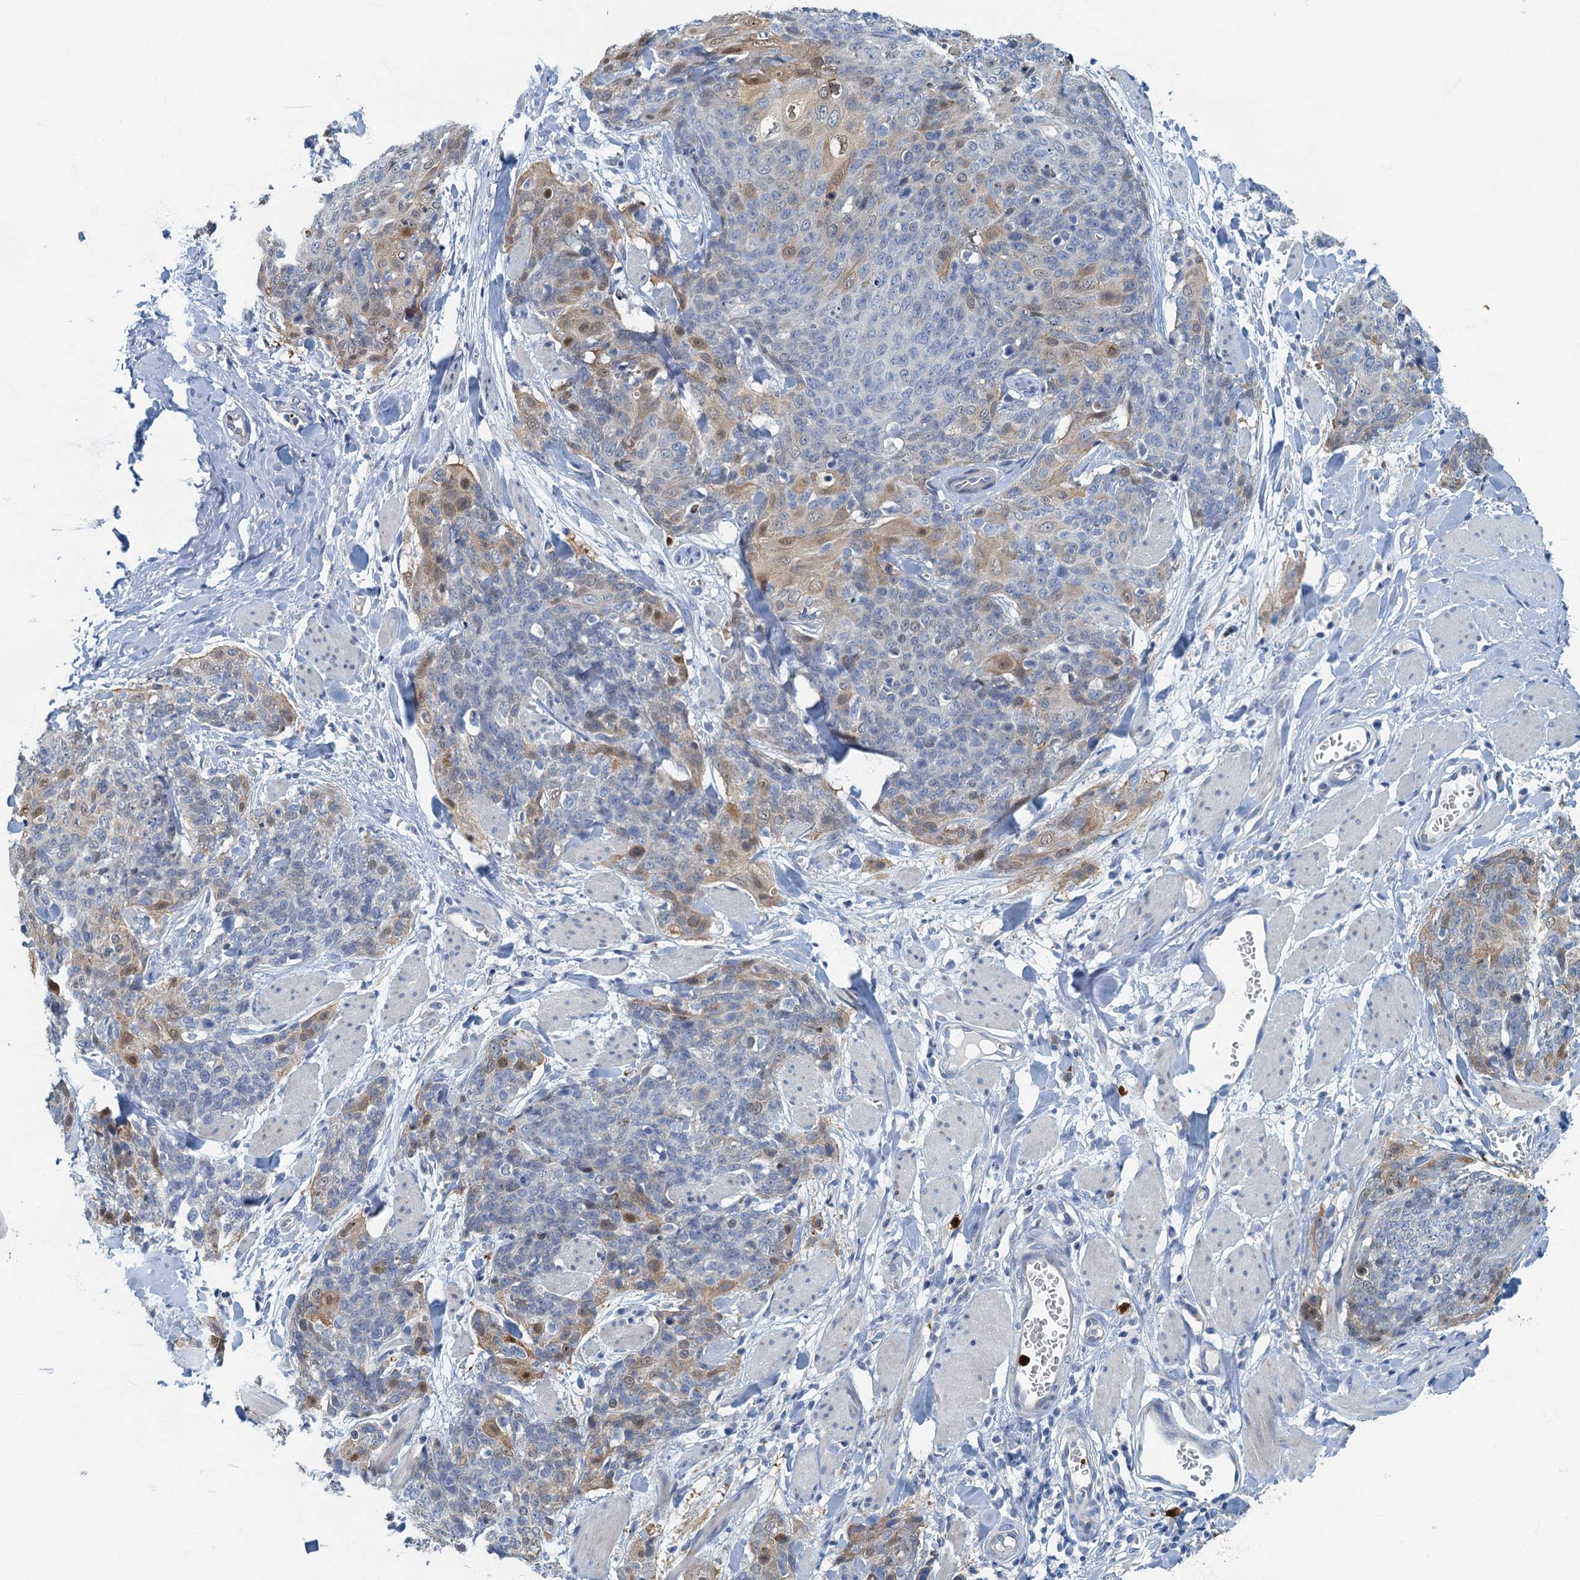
{"staining": {"intensity": "weak", "quantity": "<25%", "location": "cytoplasmic/membranous,nuclear"}, "tissue": "skin cancer", "cell_type": "Tumor cells", "image_type": "cancer", "snomed": [{"axis": "morphology", "description": "Squamous cell carcinoma, NOS"}, {"axis": "topography", "description": "Skin"}, {"axis": "topography", "description": "Vulva"}], "caption": "Histopathology image shows no significant protein positivity in tumor cells of squamous cell carcinoma (skin). (DAB (3,3'-diaminobenzidine) immunohistochemistry with hematoxylin counter stain).", "gene": "ANKDD1A", "patient": {"sex": "female", "age": 85}}